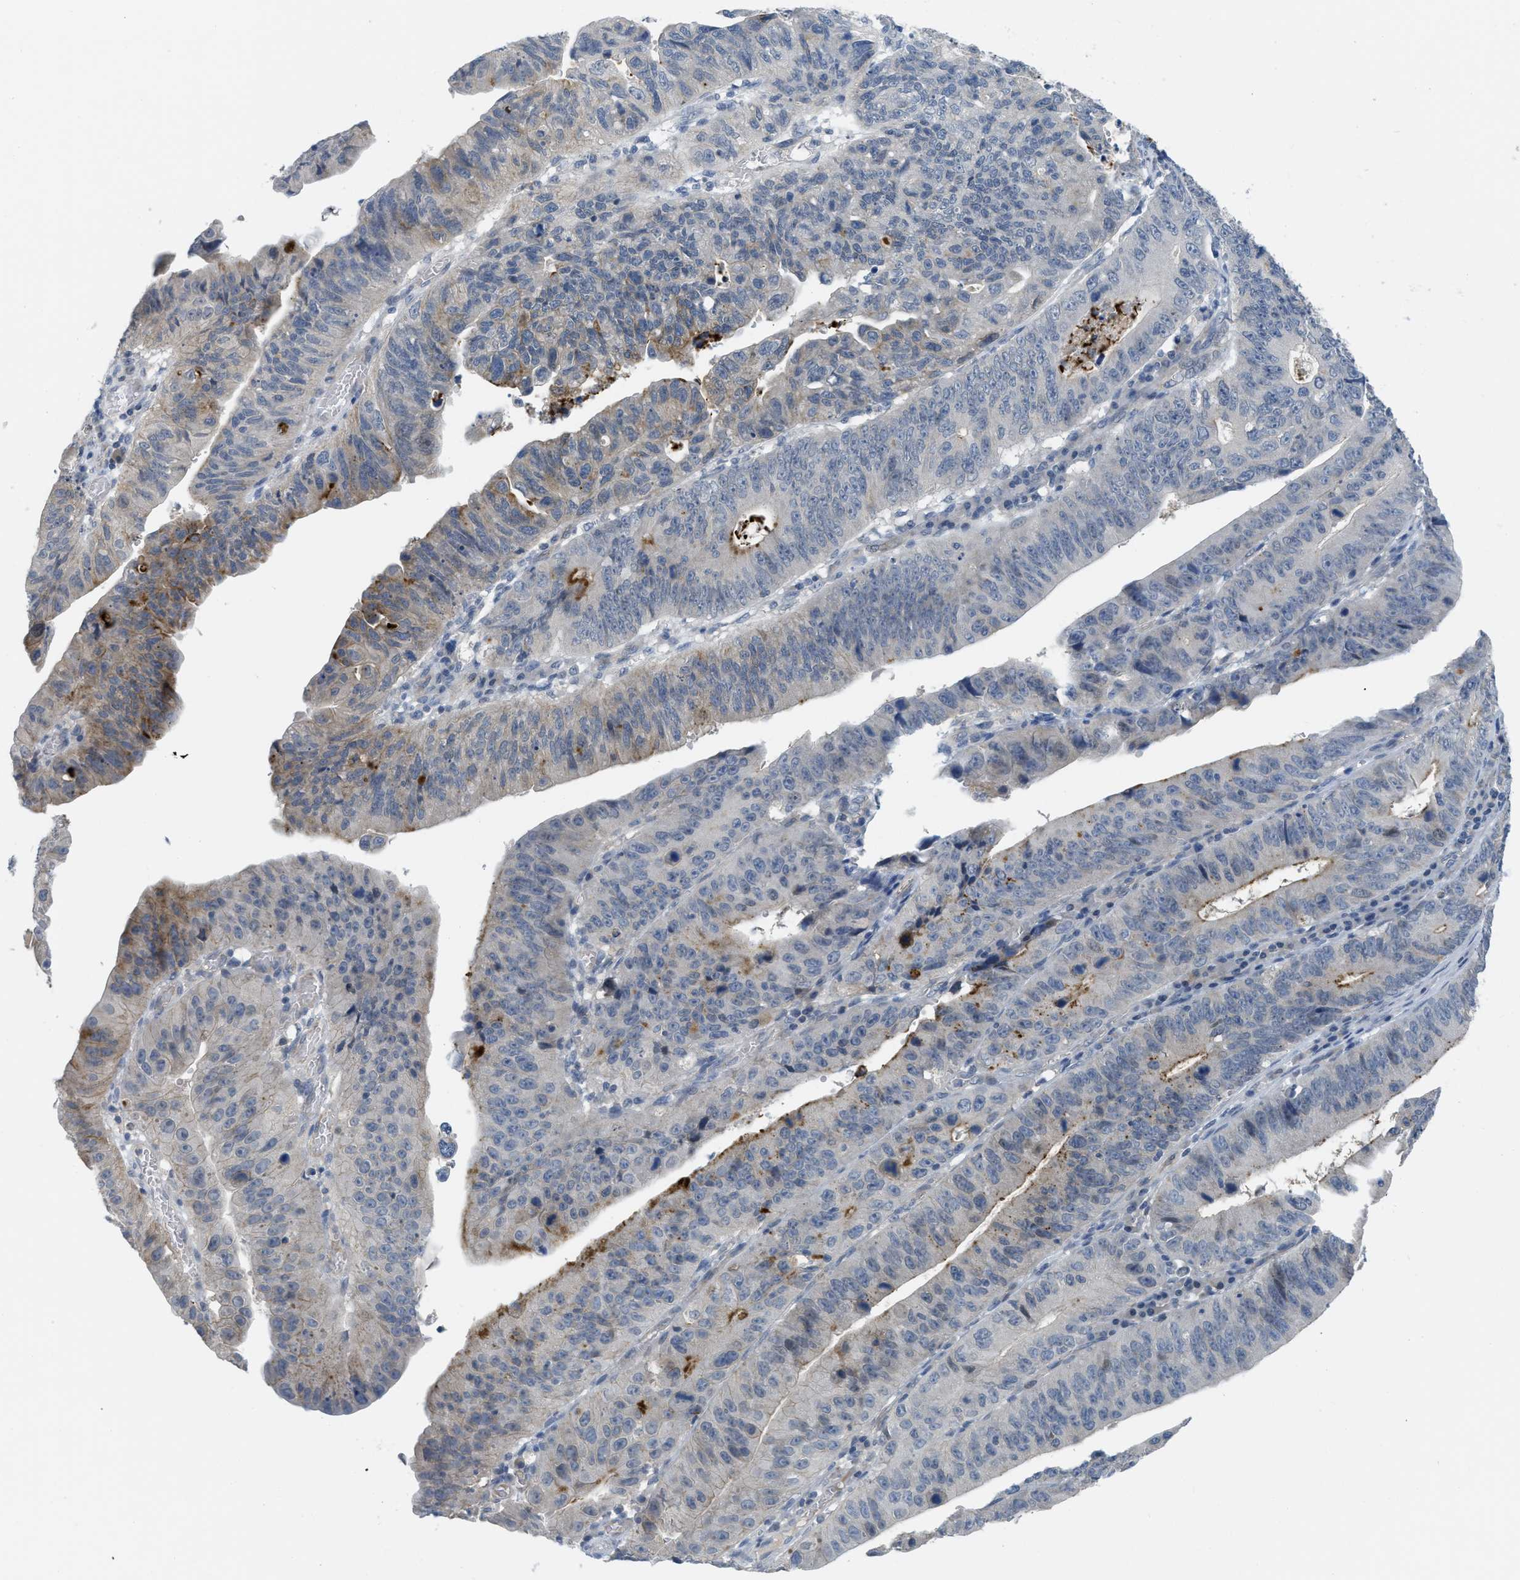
{"staining": {"intensity": "moderate", "quantity": "<25%", "location": "cytoplasmic/membranous"}, "tissue": "stomach cancer", "cell_type": "Tumor cells", "image_type": "cancer", "snomed": [{"axis": "morphology", "description": "Adenocarcinoma, NOS"}, {"axis": "topography", "description": "Stomach"}], "caption": "A low amount of moderate cytoplasmic/membranous staining is present in about <25% of tumor cells in stomach cancer tissue. Nuclei are stained in blue.", "gene": "TNFAIP1", "patient": {"sex": "male", "age": 59}}